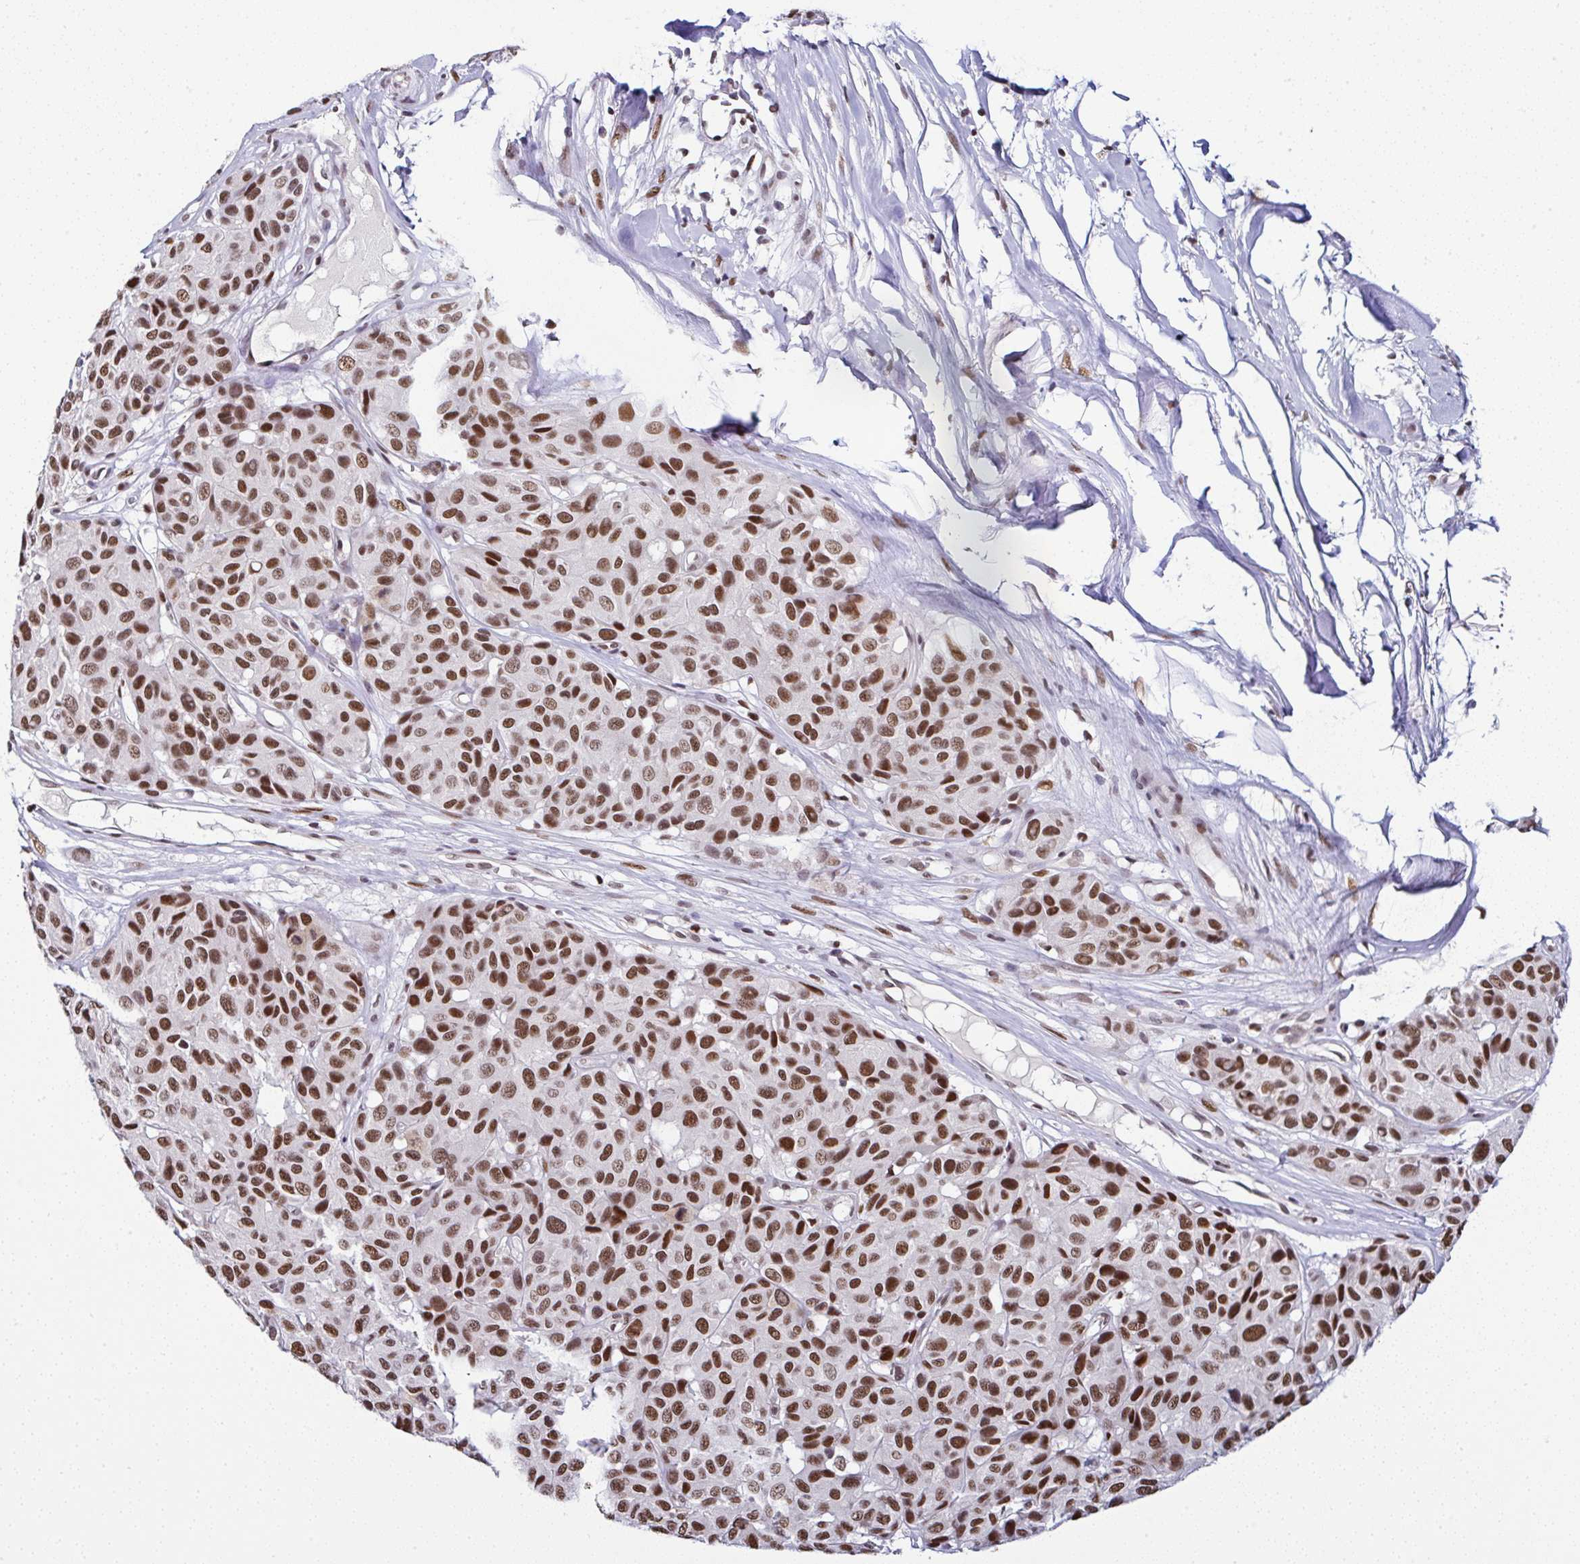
{"staining": {"intensity": "strong", "quantity": ">75%", "location": "nuclear"}, "tissue": "melanoma", "cell_type": "Tumor cells", "image_type": "cancer", "snomed": [{"axis": "morphology", "description": "Malignant melanoma, NOS"}, {"axis": "topography", "description": "Skin"}], "caption": "Strong nuclear positivity is identified in approximately >75% of tumor cells in malignant melanoma.", "gene": "DR1", "patient": {"sex": "female", "age": 66}}